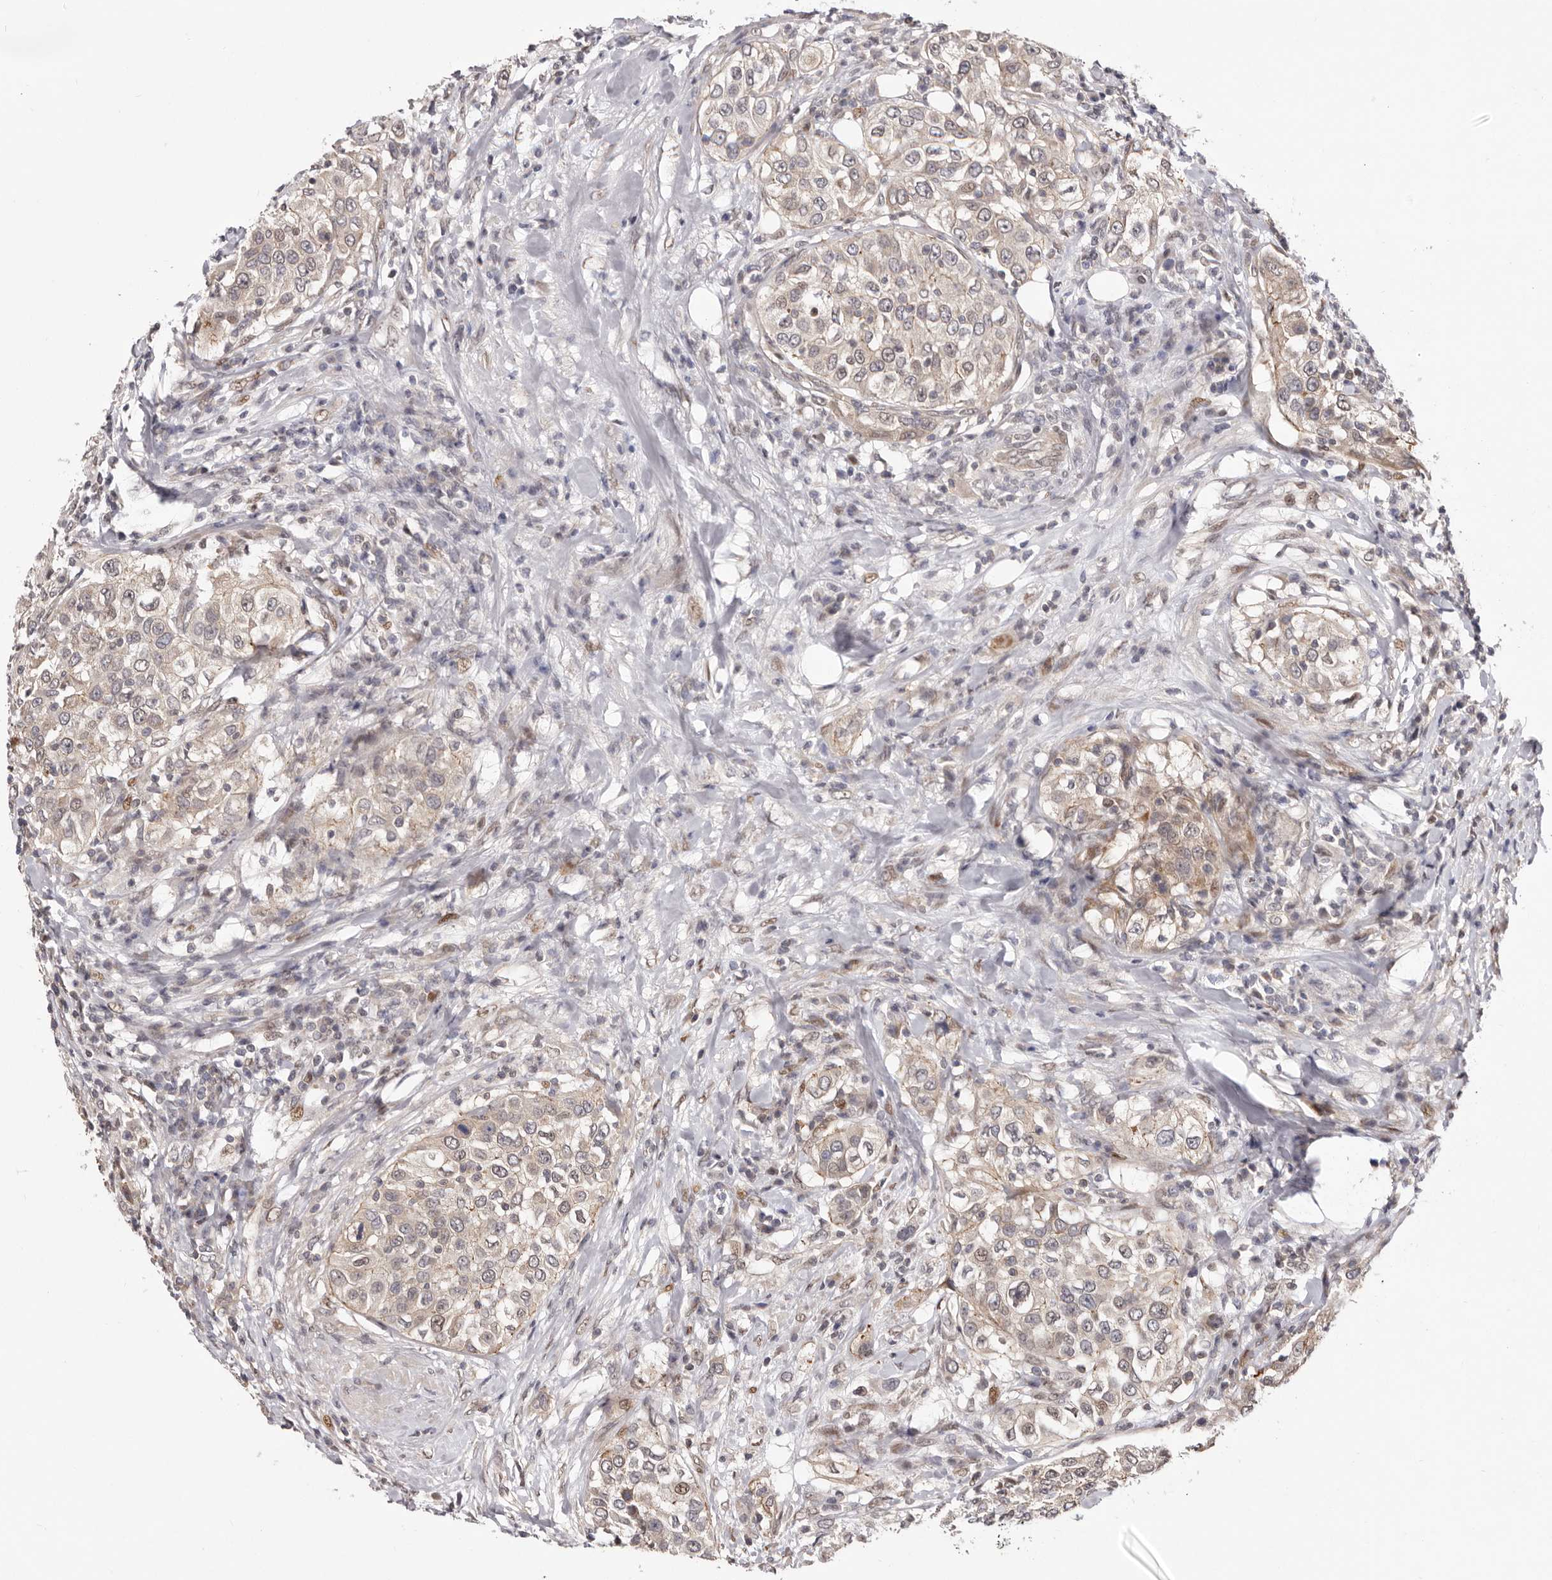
{"staining": {"intensity": "weak", "quantity": "25%-75%", "location": "cytoplasmic/membranous"}, "tissue": "urothelial cancer", "cell_type": "Tumor cells", "image_type": "cancer", "snomed": [{"axis": "morphology", "description": "Urothelial carcinoma, High grade"}, {"axis": "topography", "description": "Urinary bladder"}], "caption": "Protein expression analysis of human high-grade urothelial carcinoma reveals weak cytoplasmic/membranous staining in approximately 25%-75% of tumor cells.", "gene": "GLRX3", "patient": {"sex": "female", "age": 80}}